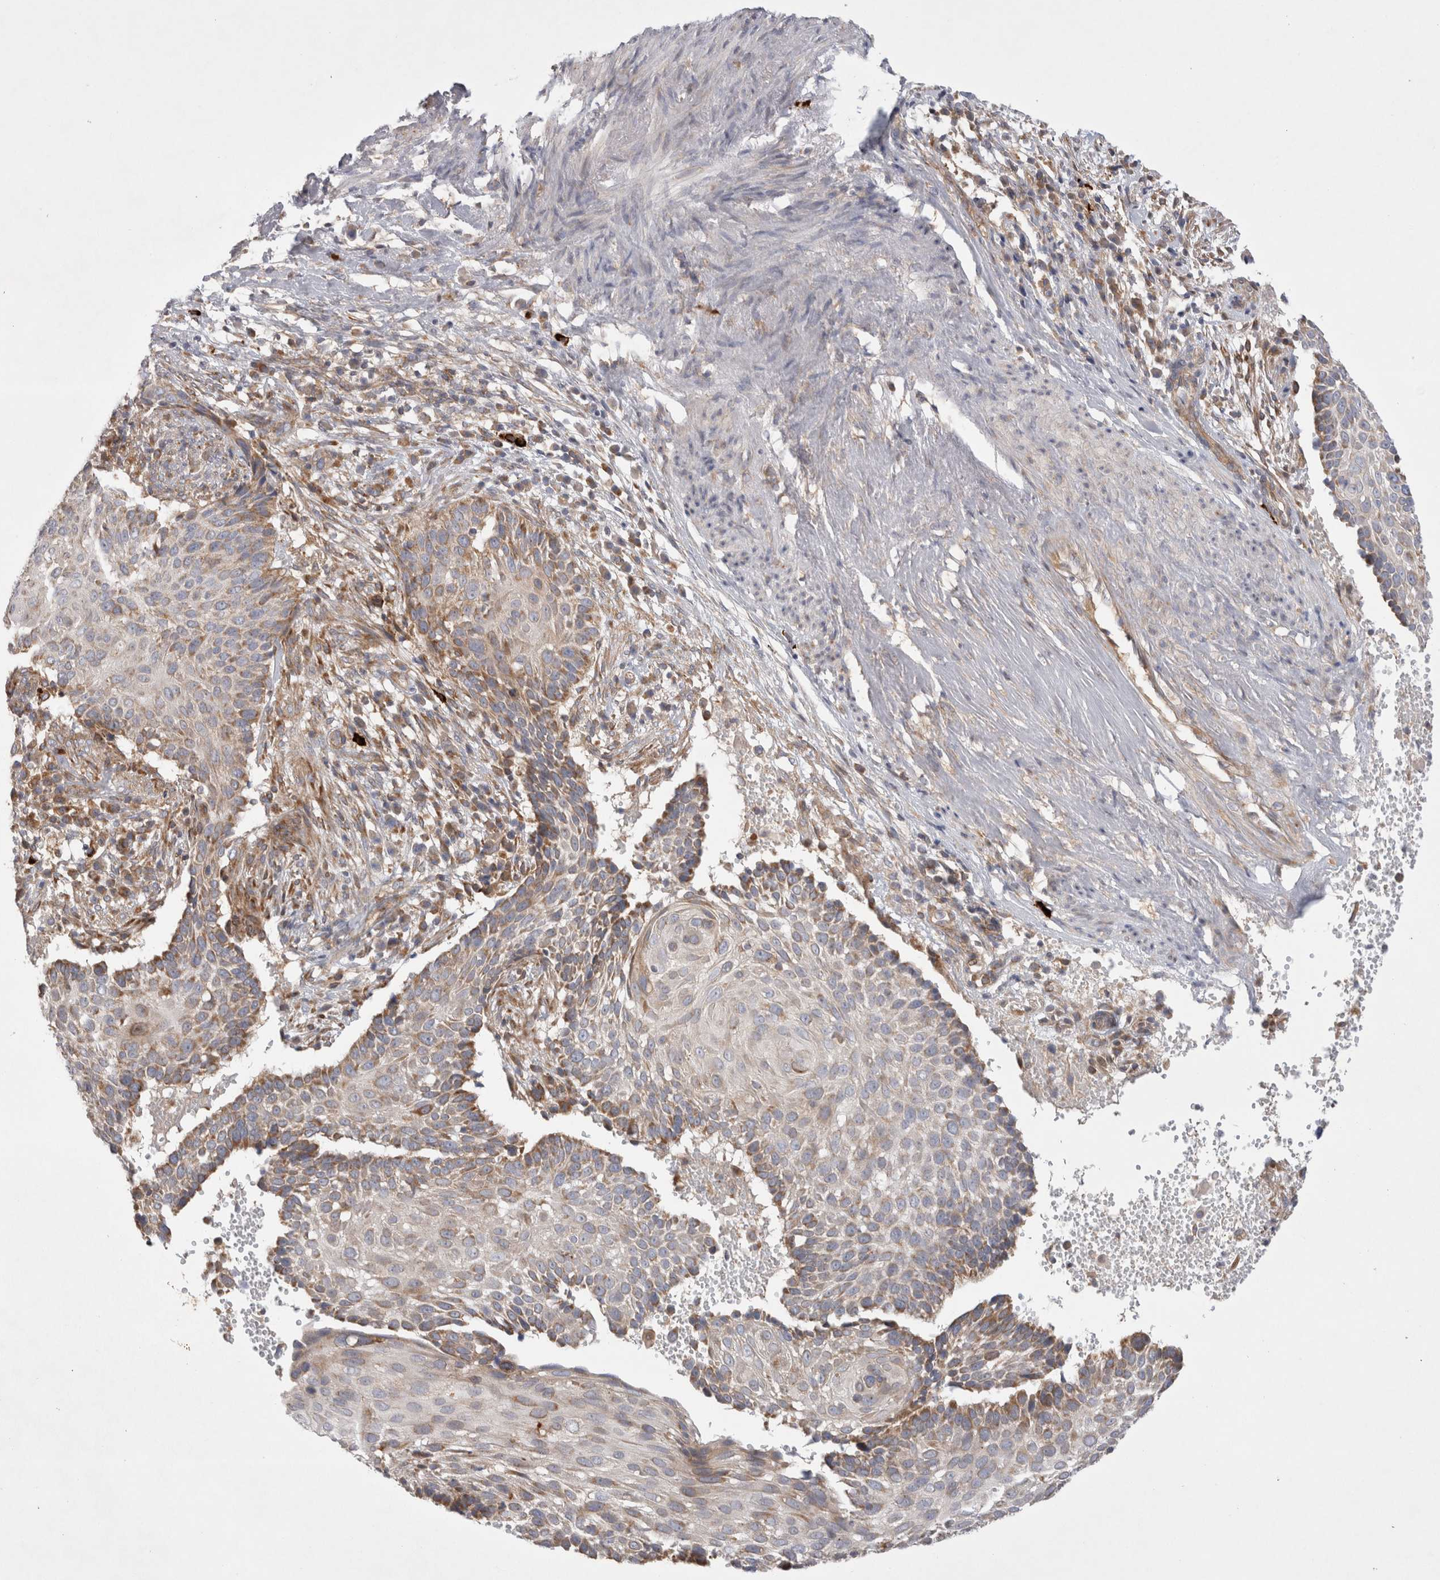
{"staining": {"intensity": "moderate", "quantity": "25%-75%", "location": "cytoplasmic/membranous"}, "tissue": "cervical cancer", "cell_type": "Tumor cells", "image_type": "cancer", "snomed": [{"axis": "morphology", "description": "Squamous cell carcinoma, NOS"}, {"axis": "topography", "description": "Cervix"}], "caption": "Immunohistochemical staining of squamous cell carcinoma (cervical) displays medium levels of moderate cytoplasmic/membranous protein staining in about 25%-75% of tumor cells. (DAB IHC, brown staining for protein, blue staining for nuclei).", "gene": "TBC1D16", "patient": {"sex": "female", "age": 74}}